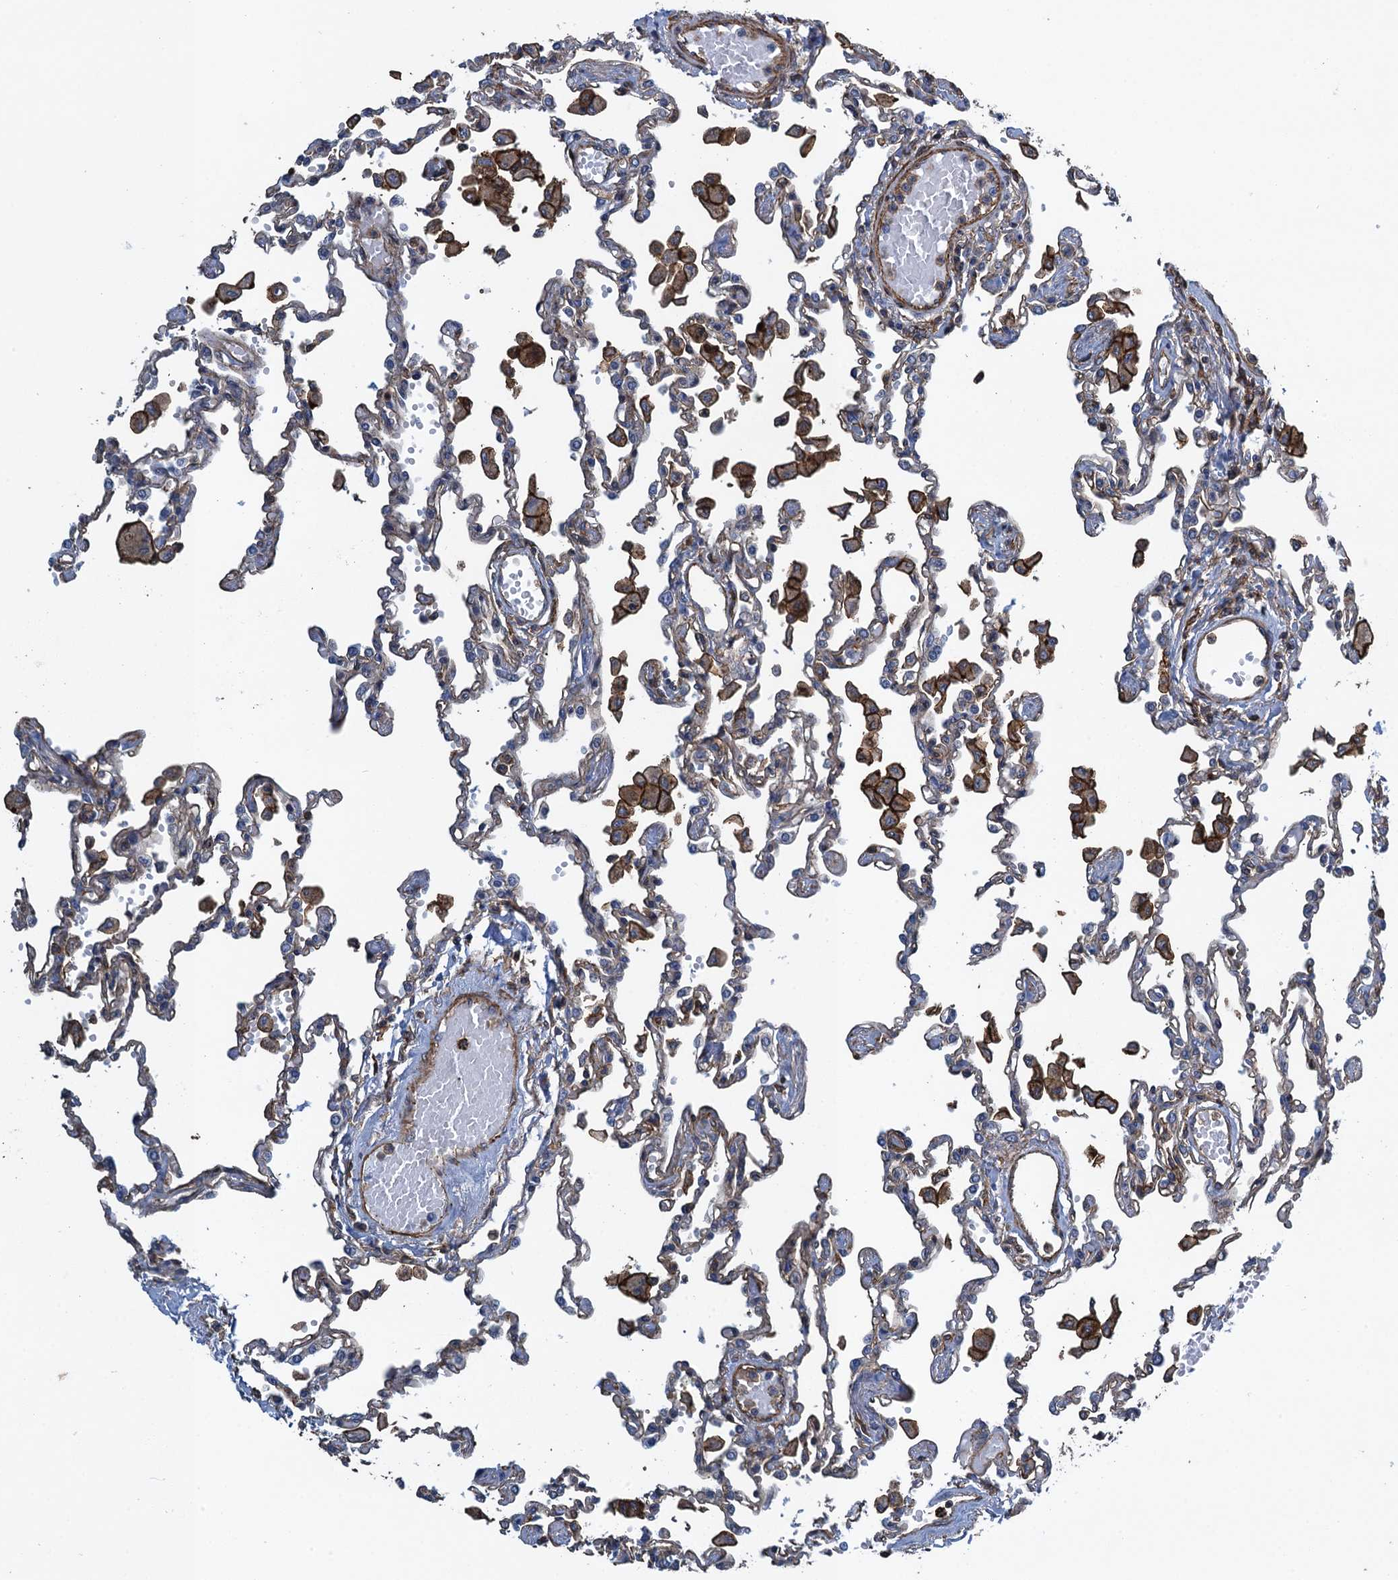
{"staining": {"intensity": "negative", "quantity": "none", "location": "none"}, "tissue": "lung", "cell_type": "Alveolar cells", "image_type": "normal", "snomed": [{"axis": "morphology", "description": "Normal tissue, NOS"}, {"axis": "topography", "description": "Bronchus"}, {"axis": "topography", "description": "Lung"}], "caption": "Lung stained for a protein using IHC reveals no expression alveolar cells.", "gene": "PROSER2", "patient": {"sex": "female", "age": 49}}